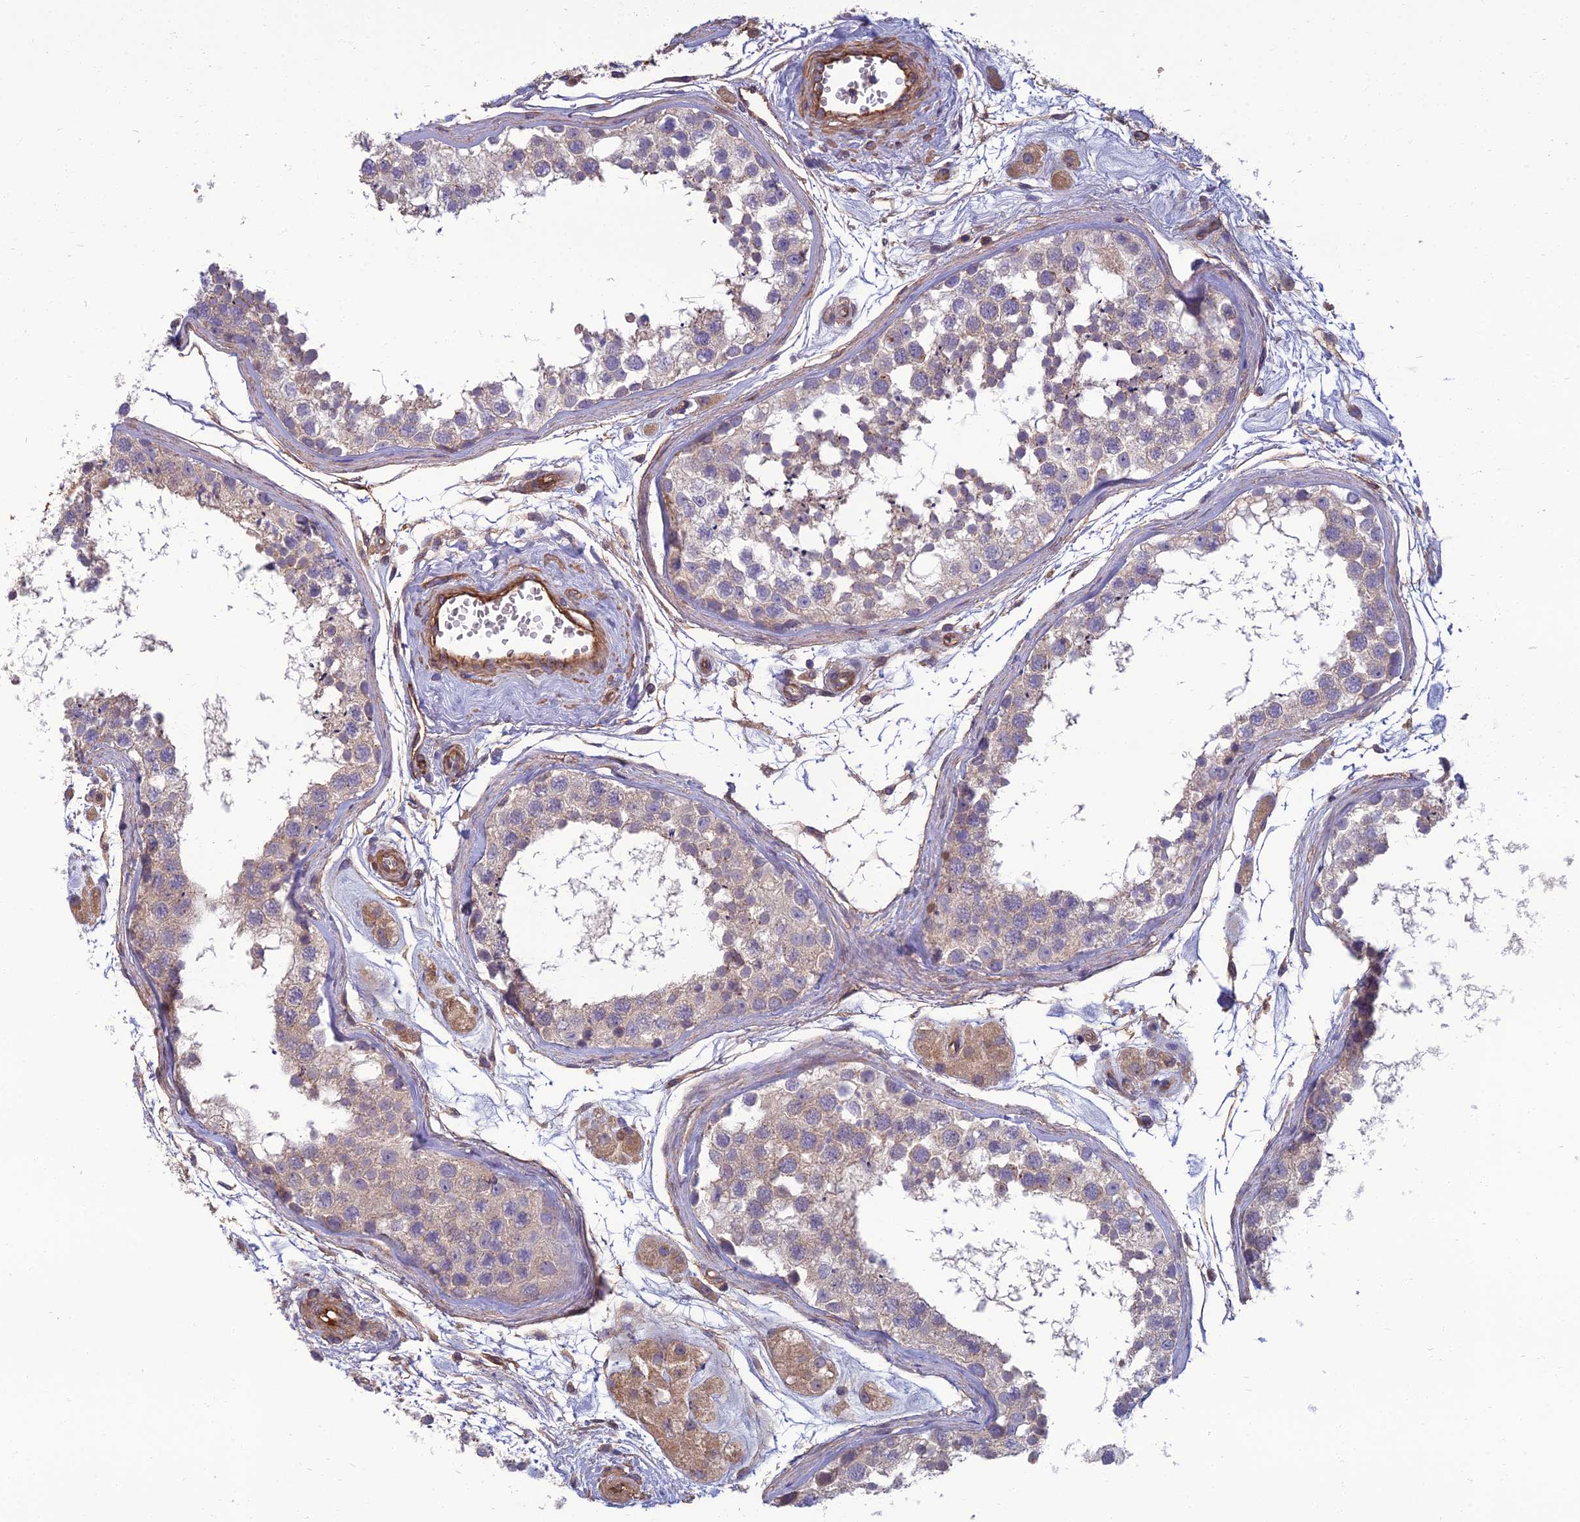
{"staining": {"intensity": "weak", "quantity": "<25%", "location": "cytoplasmic/membranous"}, "tissue": "testis", "cell_type": "Cells in seminiferous ducts", "image_type": "normal", "snomed": [{"axis": "morphology", "description": "Normal tissue, NOS"}, {"axis": "topography", "description": "Testis"}], "caption": "This micrograph is of unremarkable testis stained with immunohistochemistry (IHC) to label a protein in brown with the nuclei are counter-stained blue. There is no expression in cells in seminiferous ducts.", "gene": "WDR24", "patient": {"sex": "male", "age": 56}}